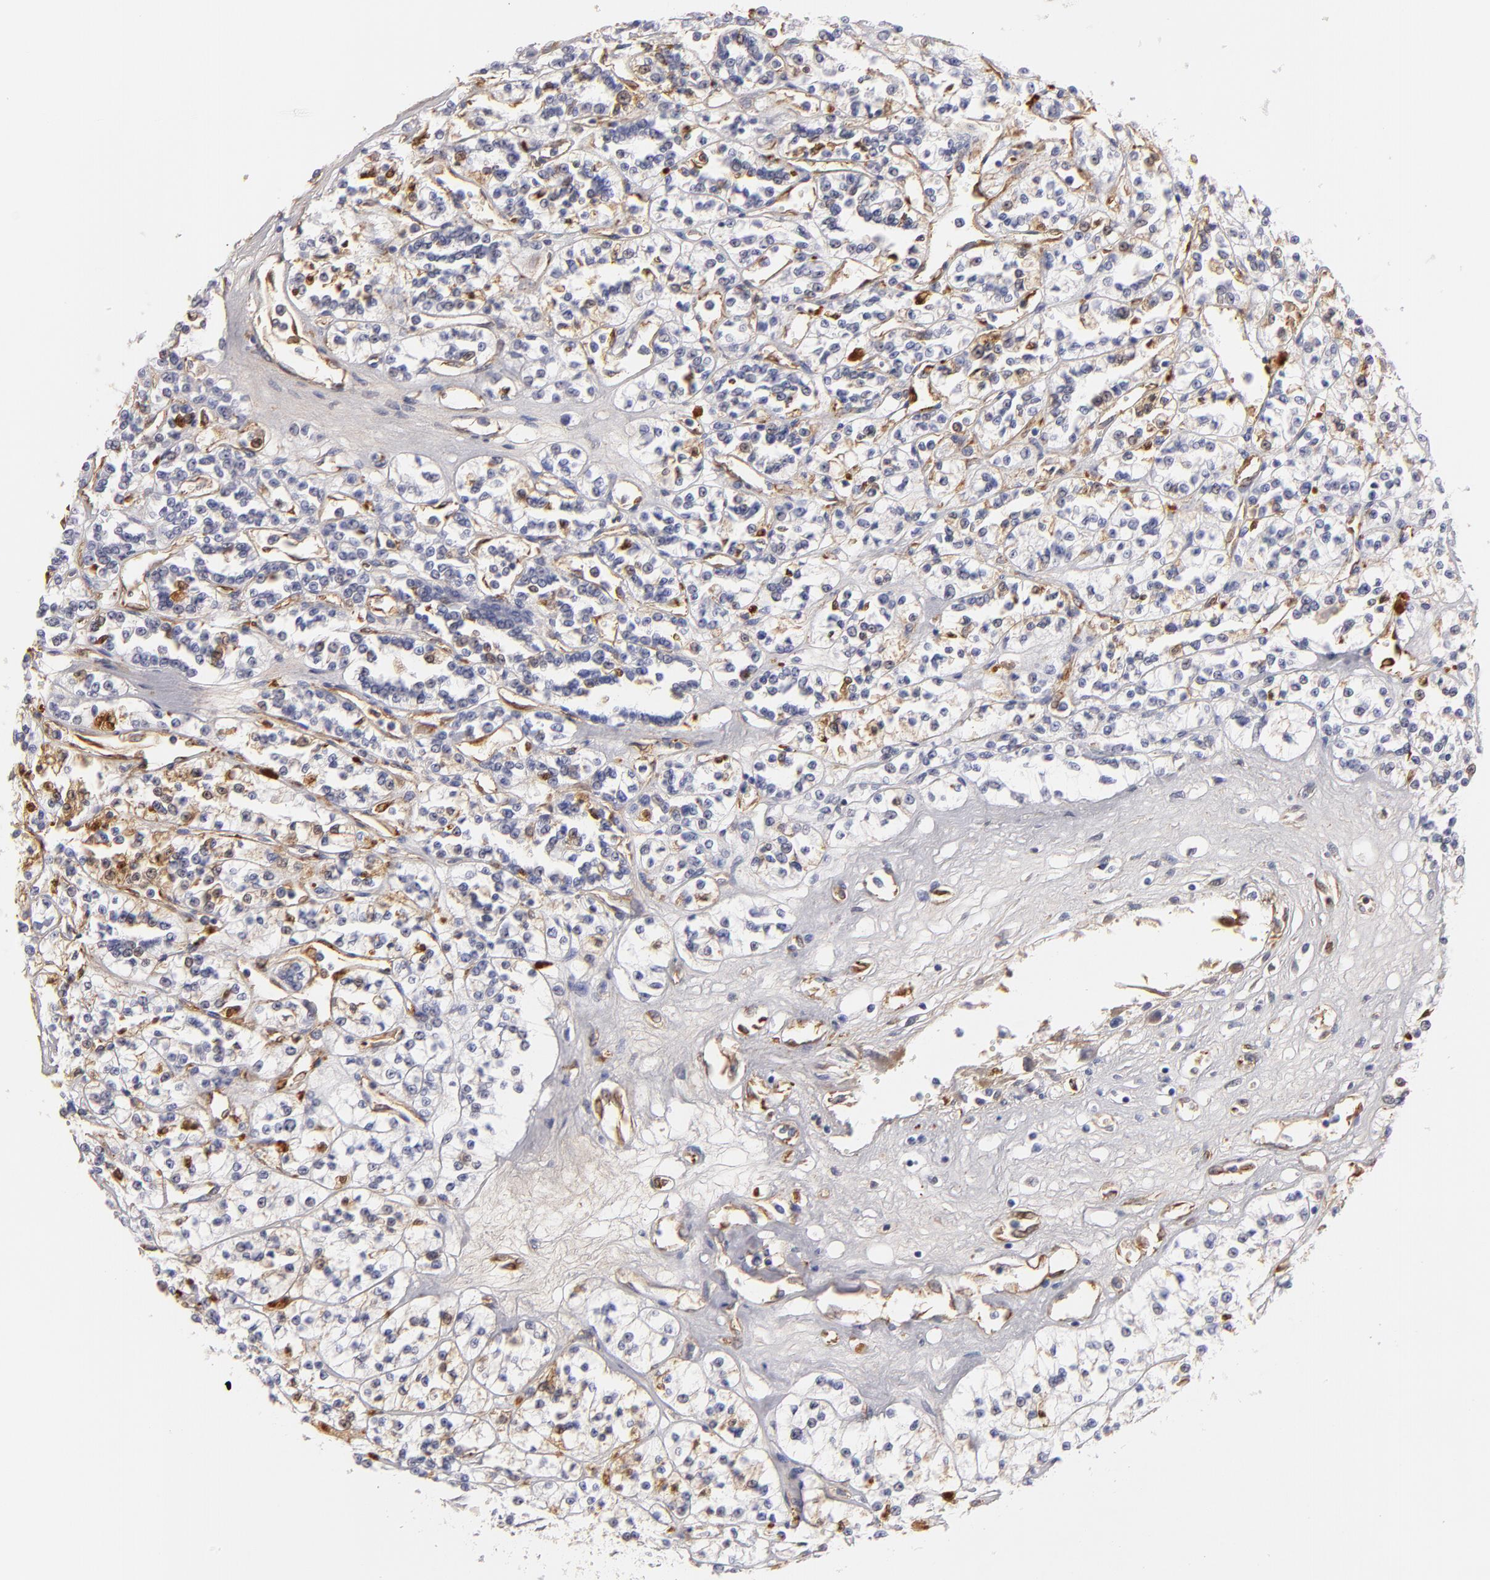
{"staining": {"intensity": "negative", "quantity": "none", "location": "none"}, "tissue": "renal cancer", "cell_type": "Tumor cells", "image_type": "cancer", "snomed": [{"axis": "morphology", "description": "Adenocarcinoma, NOS"}, {"axis": "topography", "description": "Kidney"}], "caption": "Protein analysis of renal cancer shows no significant positivity in tumor cells. (DAB immunohistochemistry (IHC) visualized using brightfield microscopy, high magnification).", "gene": "PLVAP", "patient": {"sex": "female", "age": 76}}